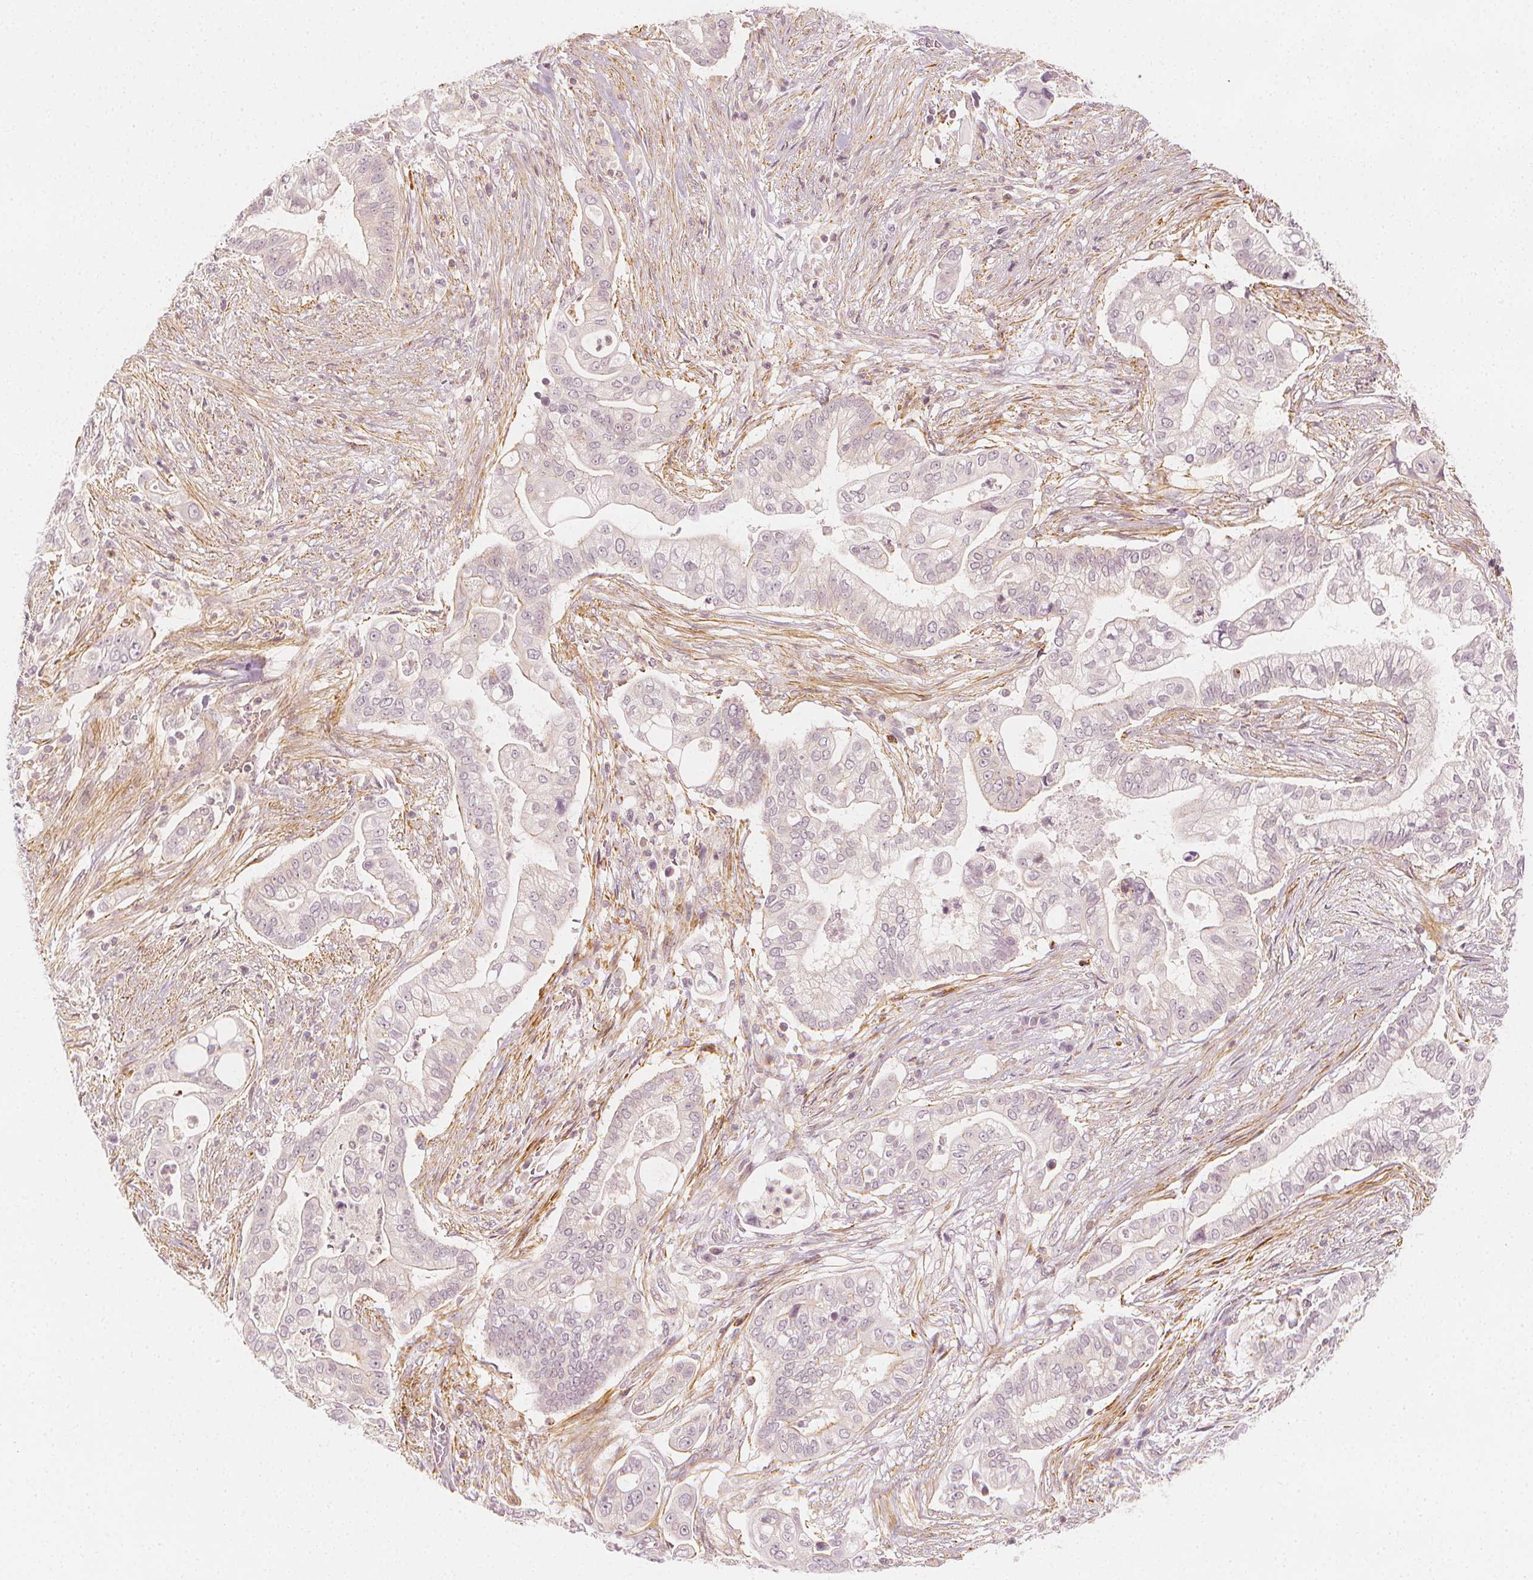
{"staining": {"intensity": "negative", "quantity": "none", "location": "none"}, "tissue": "pancreatic cancer", "cell_type": "Tumor cells", "image_type": "cancer", "snomed": [{"axis": "morphology", "description": "Adenocarcinoma, NOS"}, {"axis": "topography", "description": "Pancreas"}], "caption": "This is an immunohistochemistry photomicrograph of pancreatic adenocarcinoma. There is no expression in tumor cells.", "gene": "ARHGAP26", "patient": {"sex": "female", "age": 69}}